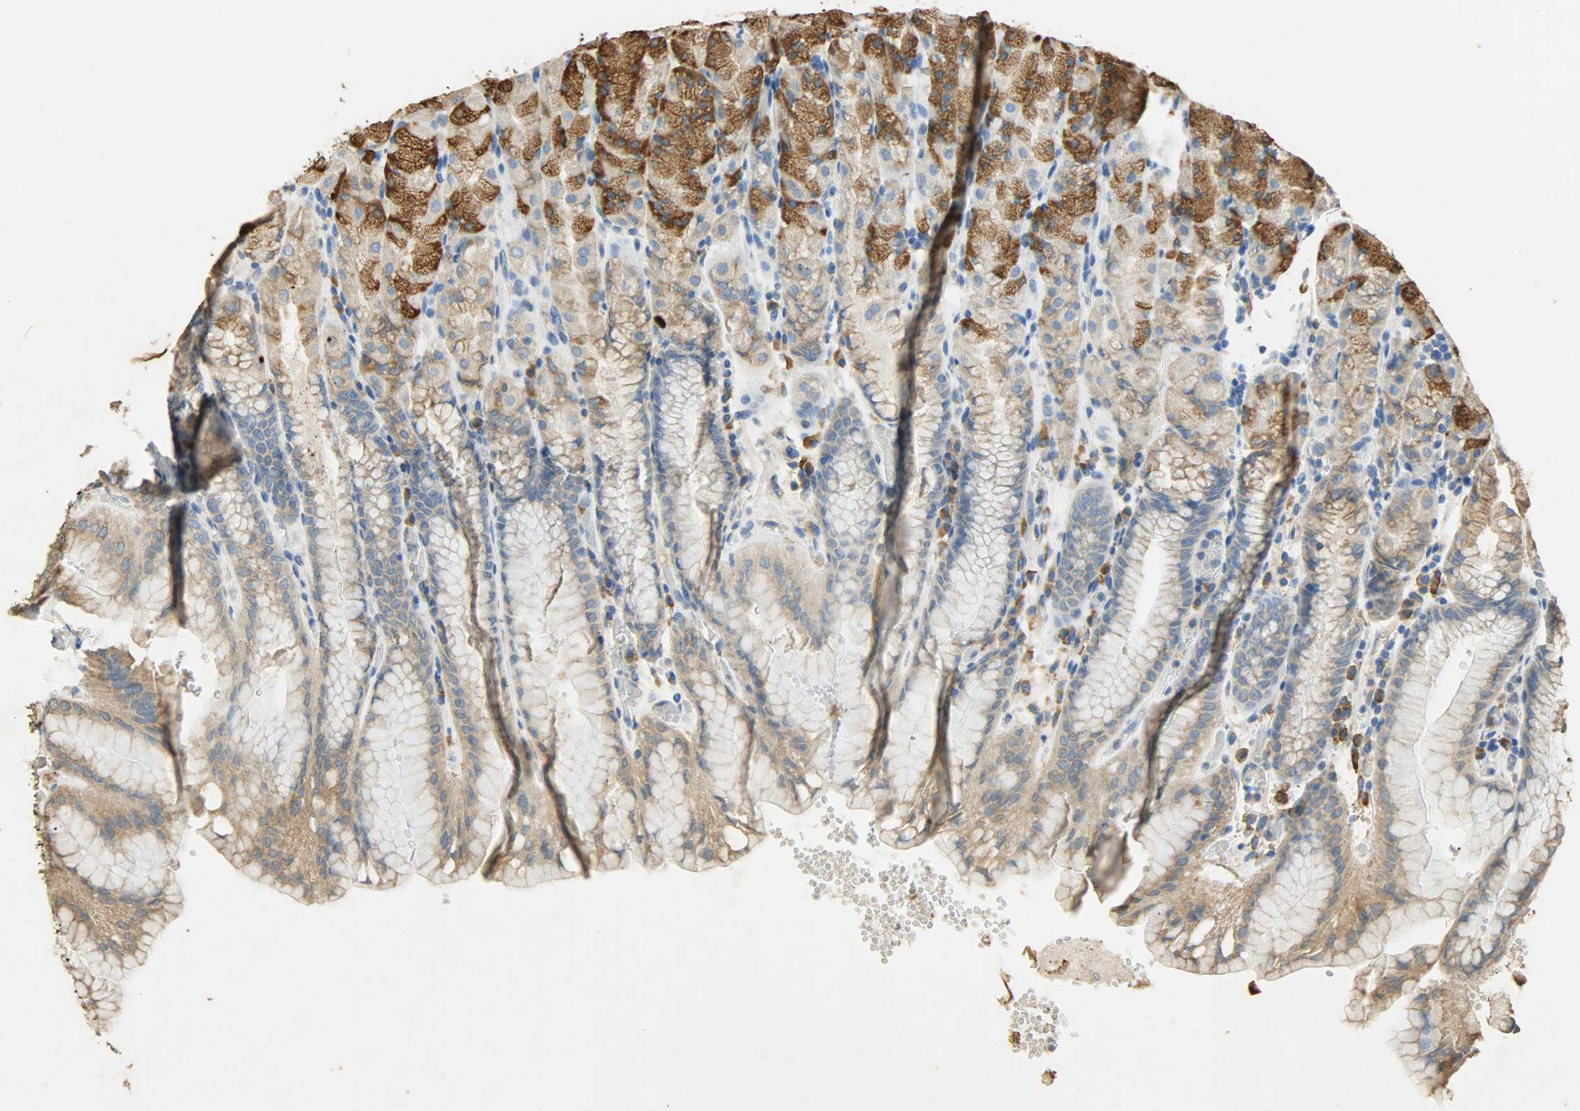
{"staining": {"intensity": "moderate", "quantity": ">75%", "location": "cytoplasmic/membranous"}, "tissue": "stomach", "cell_type": "Glandular cells", "image_type": "normal", "snomed": [{"axis": "morphology", "description": "Normal tissue, NOS"}, {"axis": "topography", "description": "Stomach, upper"}, {"axis": "topography", "description": "Stomach"}], "caption": "Unremarkable stomach displays moderate cytoplasmic/membranous staining in approximately >75% of glandular cells, visualized by immunohistochemistry. The staining is performed using DAB (3,3'-diaminobenzidine) brown chromogen to label protein expression. The nuclei are counter-stained blue using hematoxylin.", "gene": "HSPA5", "patient": {"sex": "male", "age": 76}}